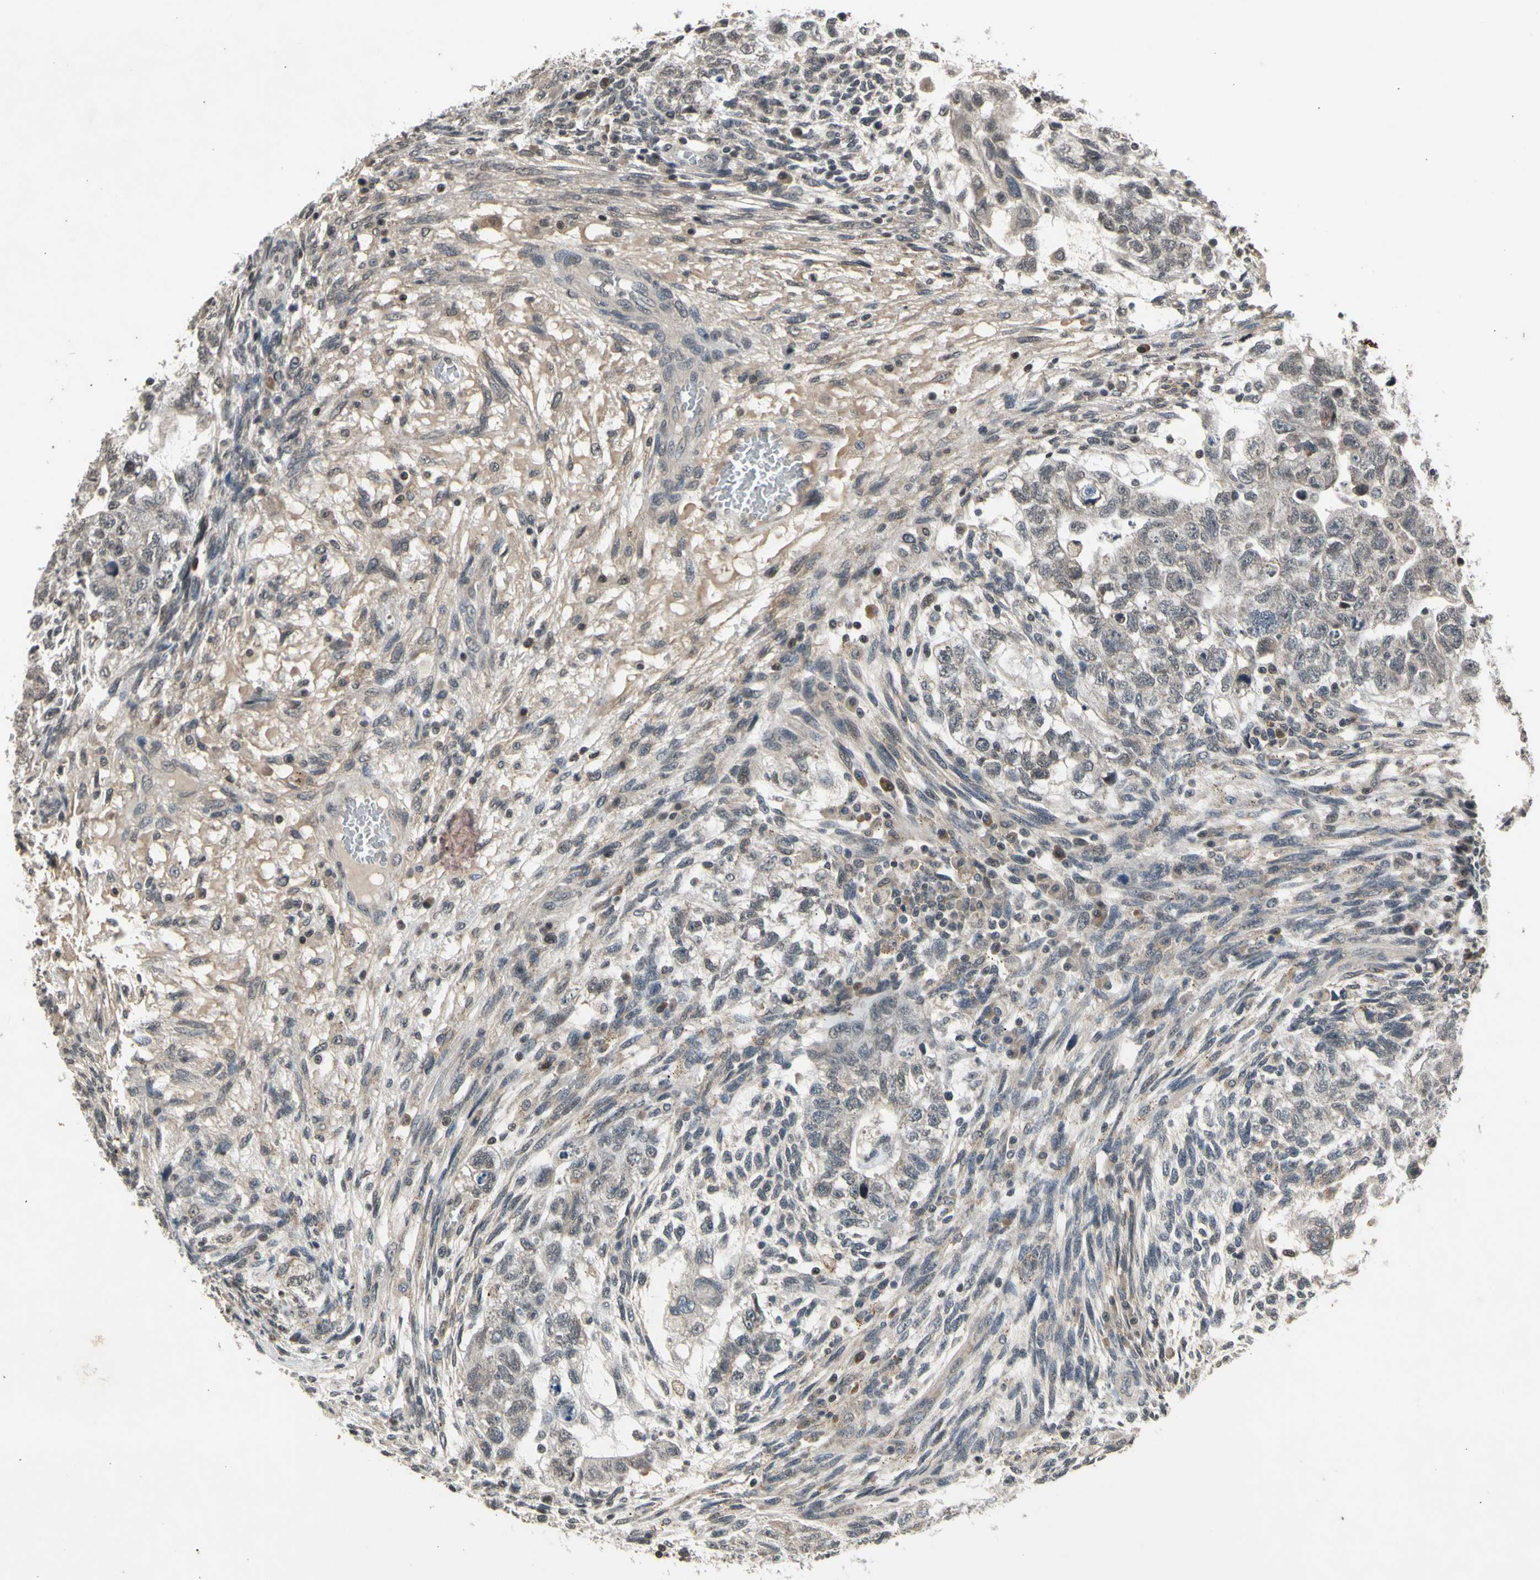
{"staining": {"intensity": "weak", "quantity": "<25%", "location": "cytoplasmic/membranous"}, "tissue": "testis cancer", "cell_type": "Tumor cells", "image_type": "cancer", "snomed": [{"axis": "morphology", "description": "Normal tissue, NOS"}, {"axis": "morphology", "description": "Carcinoma, Embryonal, NOS"}, {"axis": "topography", "description": "Testis"}], "caption": "This is an immunohistochemistry histopathology image of human testis cancer (embryonal carcinoma). There is no positivity in tumor cells.", "gene": "EFNB2", "patient": {"sex": "male", "age": 36}}